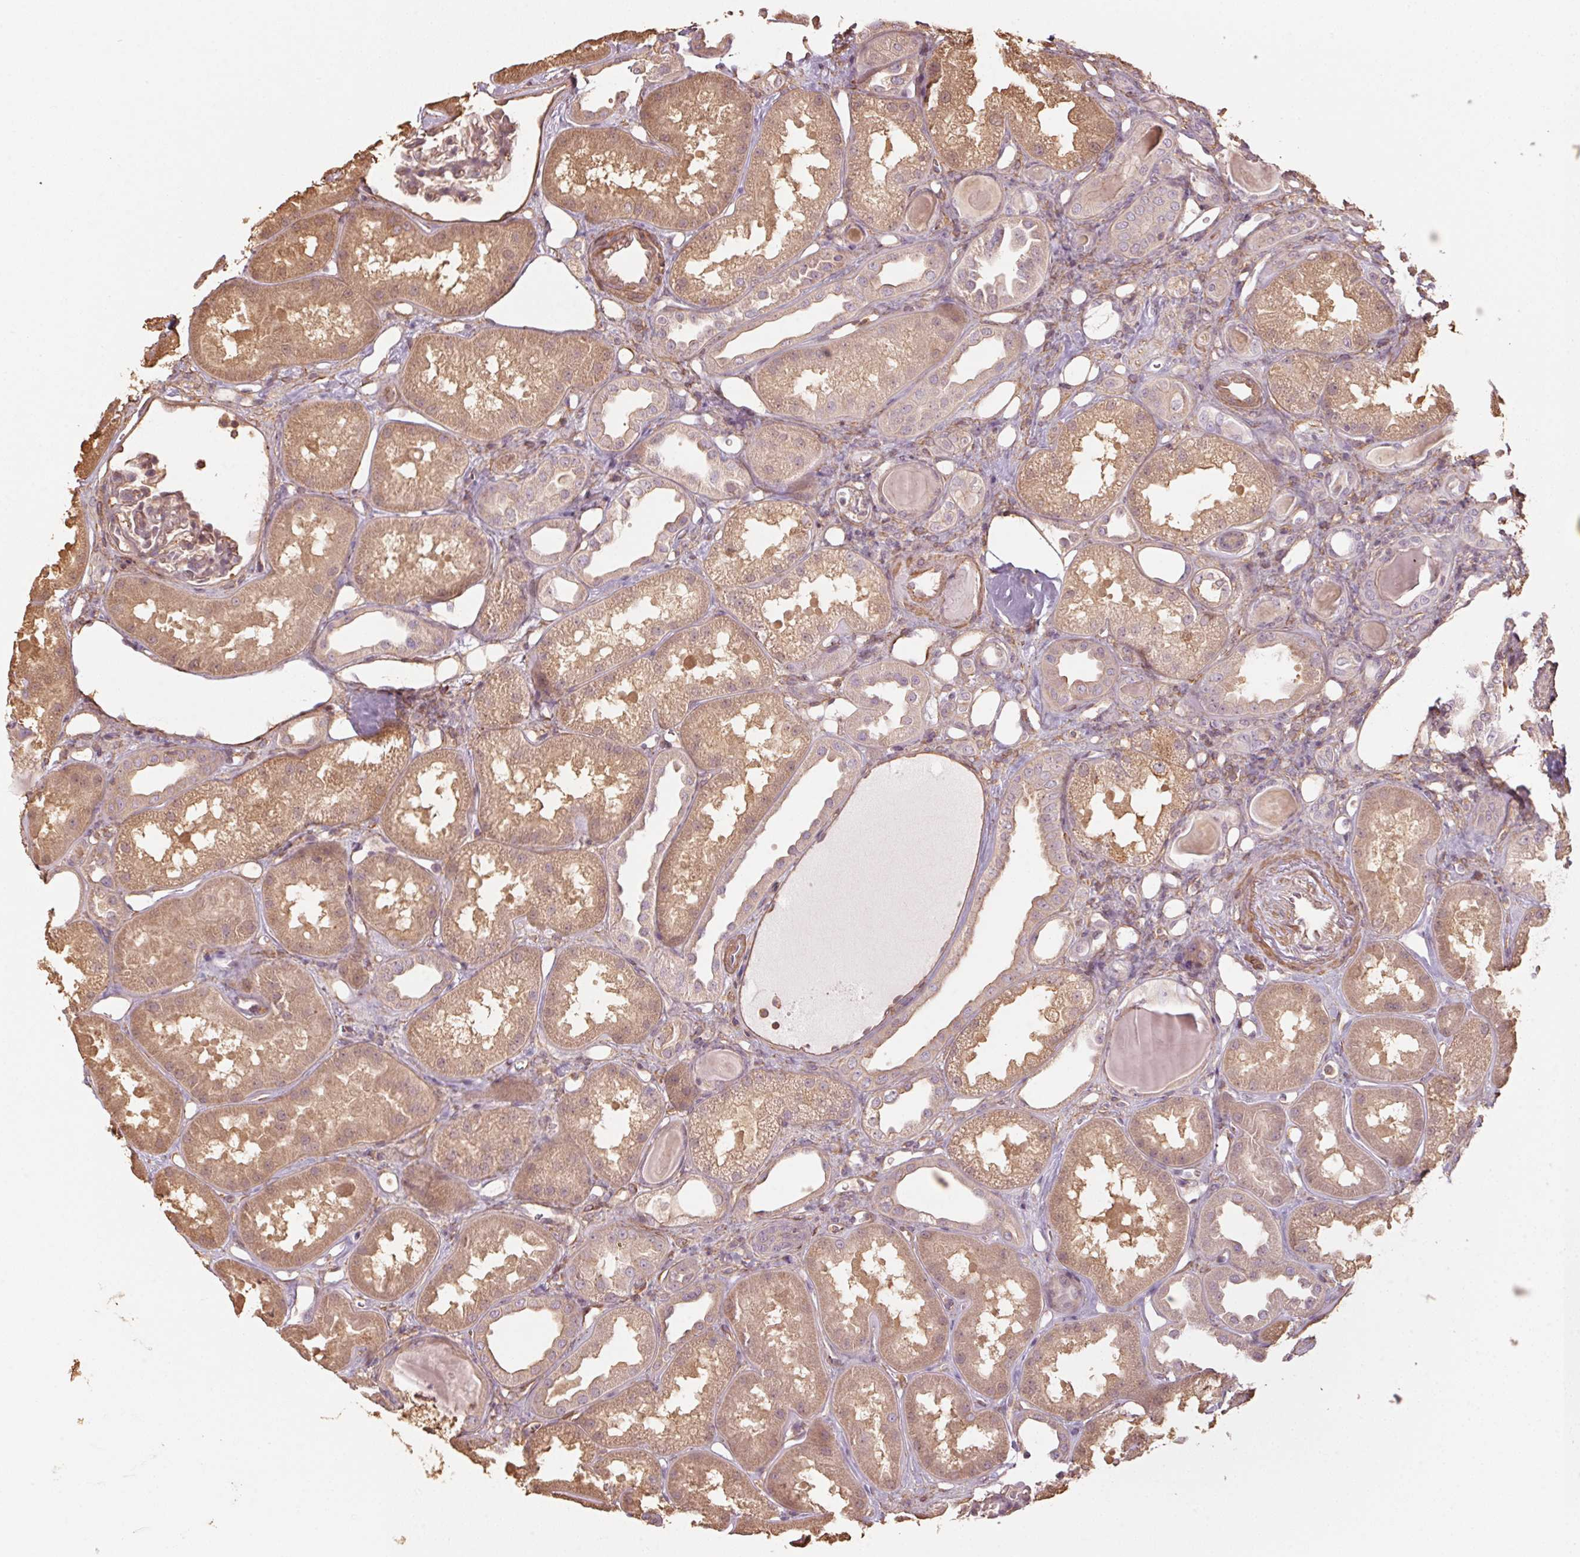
{"staining": {"intensity": "weak", "quantity": "25%-75%", "location": "cytoplasmic/membranous"}, "tissue": "kidney", "cell_type": "Cells in glomeruli", "image_type": "normal", "snomed": [{"axis": "morphology", "description": "Normal tissue, NOS"}, {"axis": "topography", "description": "Kidney"}], "caption": "This is a micrograph of immunohistochemistry (IHC) staining of unremarkable kidney, which shows weak expression in the cytoplasmic/membranous of cells in glomeruli.", "gene": "QDPR", "patient": {"sex": "male", "age": 61}}